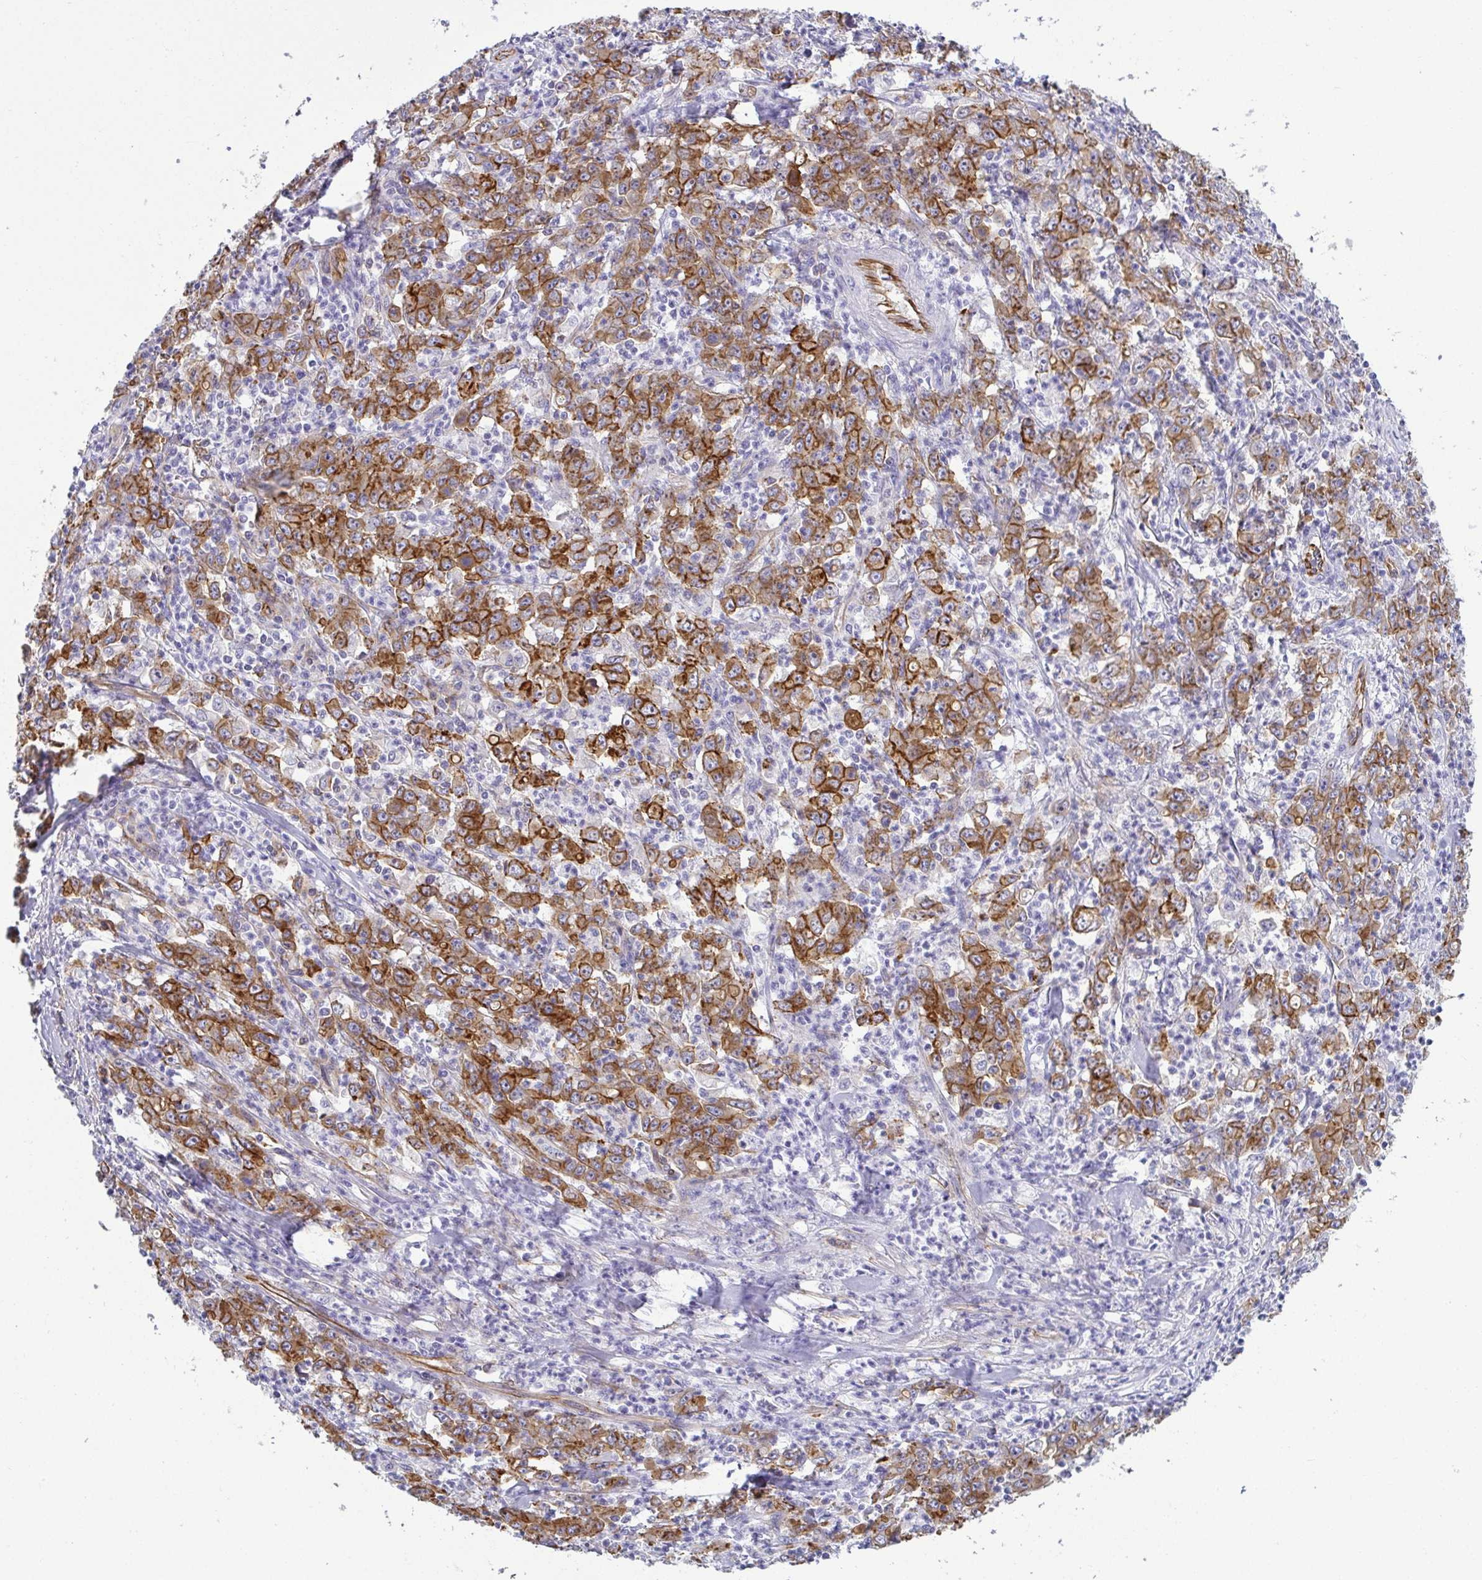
{"staining": {"intensity": "strong", "quantity": ">75%", "location": "cytoplasmic/membranous"}, "tissue": "stomach cancer", "cell_type": "Tumor cells", "image_type": "cancer", "snomed": [{"axis": "morphology", "description": "Adenocarcinoma, NOS"}, {"axis": "topography", "description": "Stomach, lower"}], "caption": "Tumor cells demonstrate strong cytoplasmic/membranous positivity in approximately >75% of cells in stomach cancer (adenocarcinoma).", "gene": "LIMA1", "patient": {"sex": "female", "age": 71}}